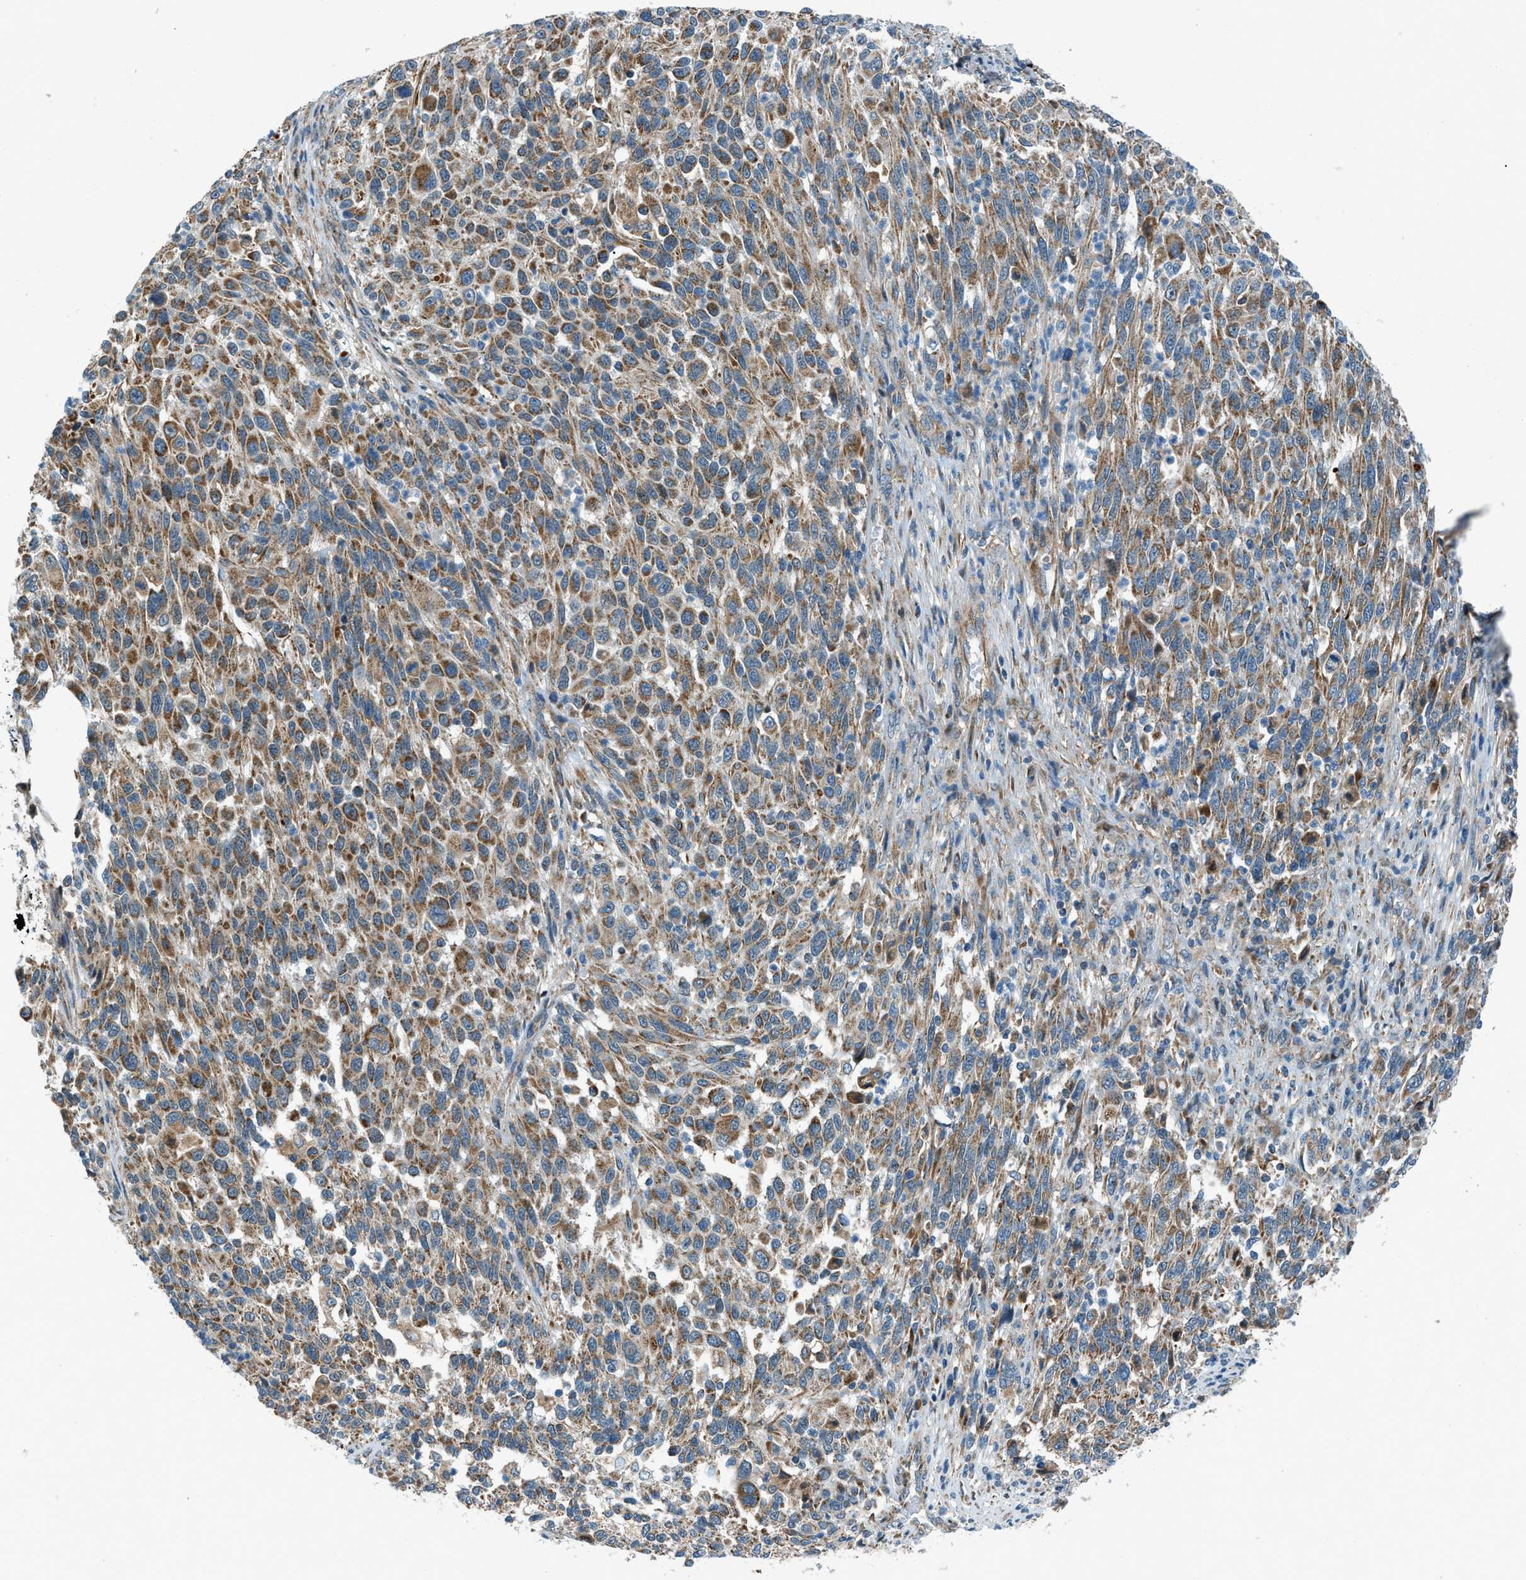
{"staining": {"intensity": "moderate", "quantity": ">75%", "location": "cytoplasmic/membranous"}, "tissue": "melanoma", "cell_type": "Tumor cells", "image_type": "cancer", "snomed": [{"axis": "morphology", "description": "Malignant melanoma, Metastatic site"}, {"axis": "topography", "description": "Lymph node"}], "caption": "Immunohistochemical staining of melanoma demonstrates medium levels of moderate cytoplasmic/membranous expression in approximately >75% of tumor cells. (DAB IHC, brown staining for protein, blue staining for nuclei).", "gene": "PIGG", "patient": {"sex": "male", "age": 61}}